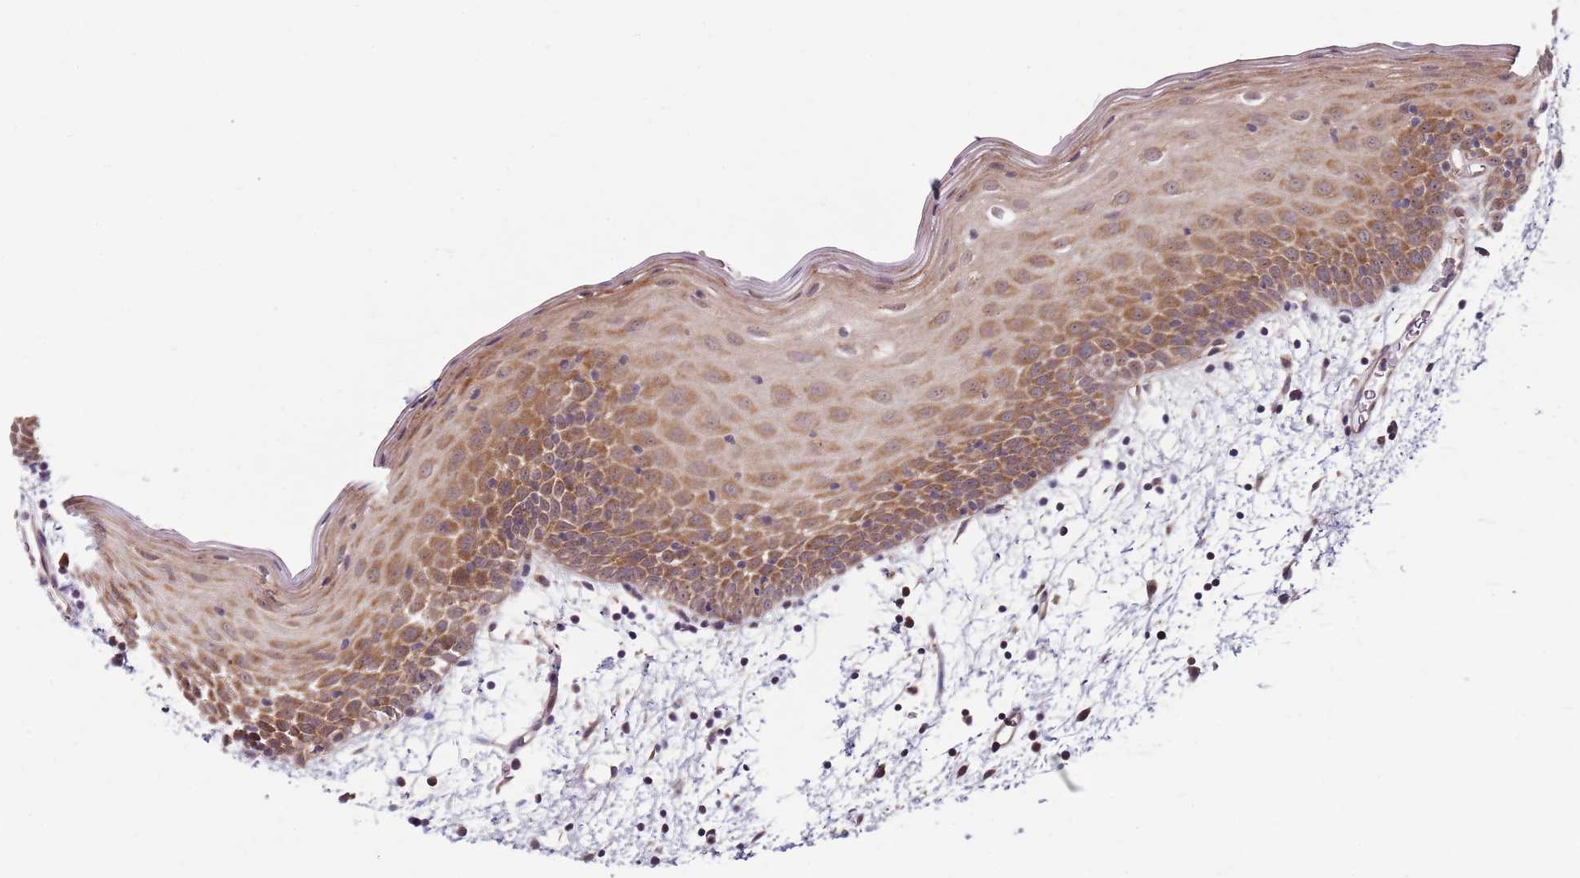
{"staining": {"intensity": "moderate", "quantity": ">75%", "location": "cytoplasmic/membranous"}, "tissue": "oral mucosa", "cell_type": "Squamous epithelial cells", "image_type": "normal", "snomed": [{"axis": "morphology", "description": "Normal tissue, NOS"}, {"axis": "topography", "description": "Skeletal muscle"}, {"axis": "topography", "description": "Oral tissue"}, {"axis": "topography", "description": "Salivary gland"}, {"axis": "topography", "description": "Peripheral nerve tissue"}], "caption": "Oral mucosa stained for a protein displays moderate cytoplasmic/membranous positivity in squamous epithelial cells. The staining was performed using DAB (3,3'-diaminobenzidine), with brown indicating positive protein expression. Nuclei are stained blue with hematoxylin.", "gene": "FBXL22", "patient": {"sex": "male", "age": 54}}